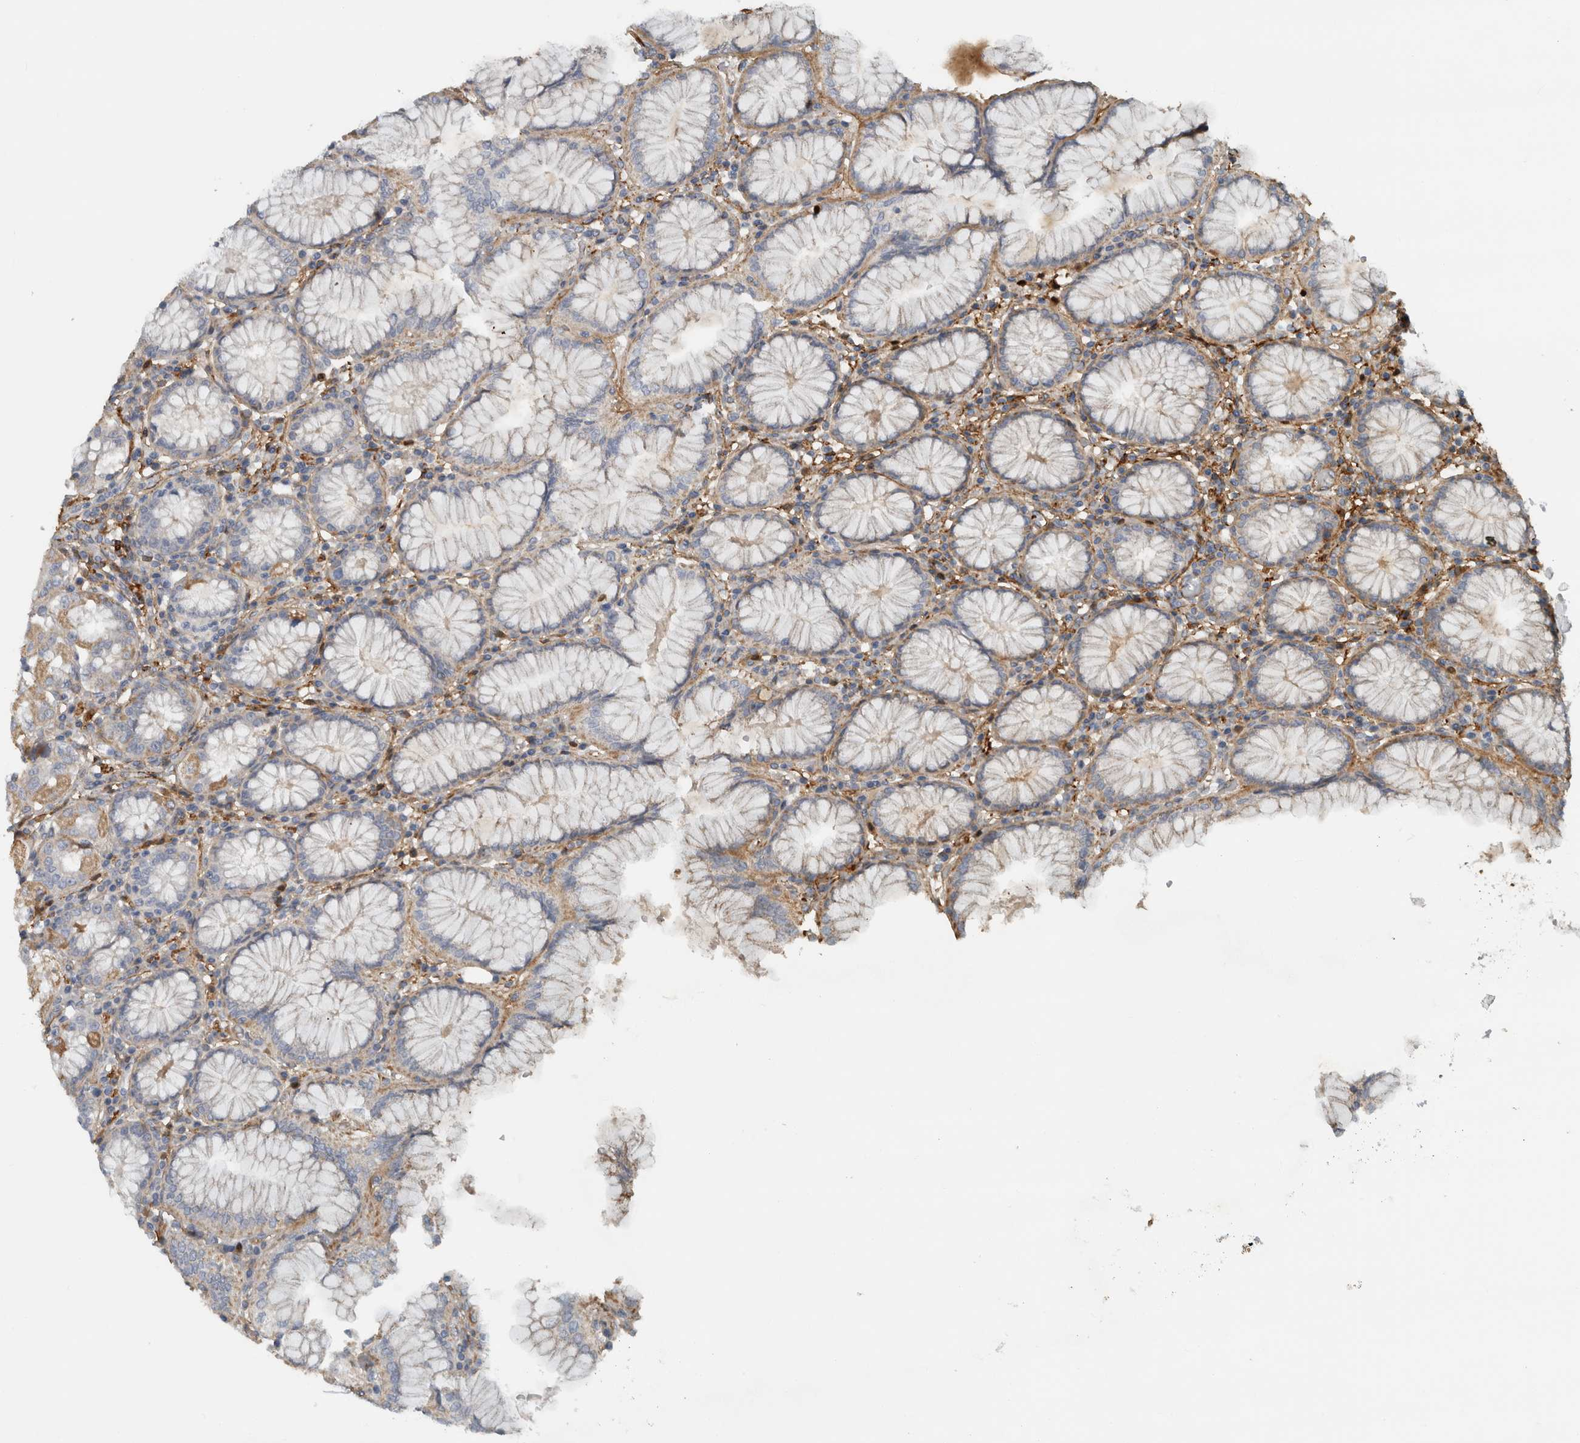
{"staining": {"intensity": "negative", "quantity": "none", "location": "none"}, "tissue": "stomach", "cell_type": "Glandular cells", "image_type": "normal", "snomed": [{"axis": "morphology", "description": "Normal tissue, NOS"}, {"axis": "topography", "description": "Stomach"}, {"axis": "topography", "description": "Stomach, lower"}], "caption": "Immunohistochemistry (IHC) of benign stomach displays no positivity in glandular cells. Nuclei are stained in blue.", "gene": "FN1", "patient": {"sex": "female", "age": 56}}